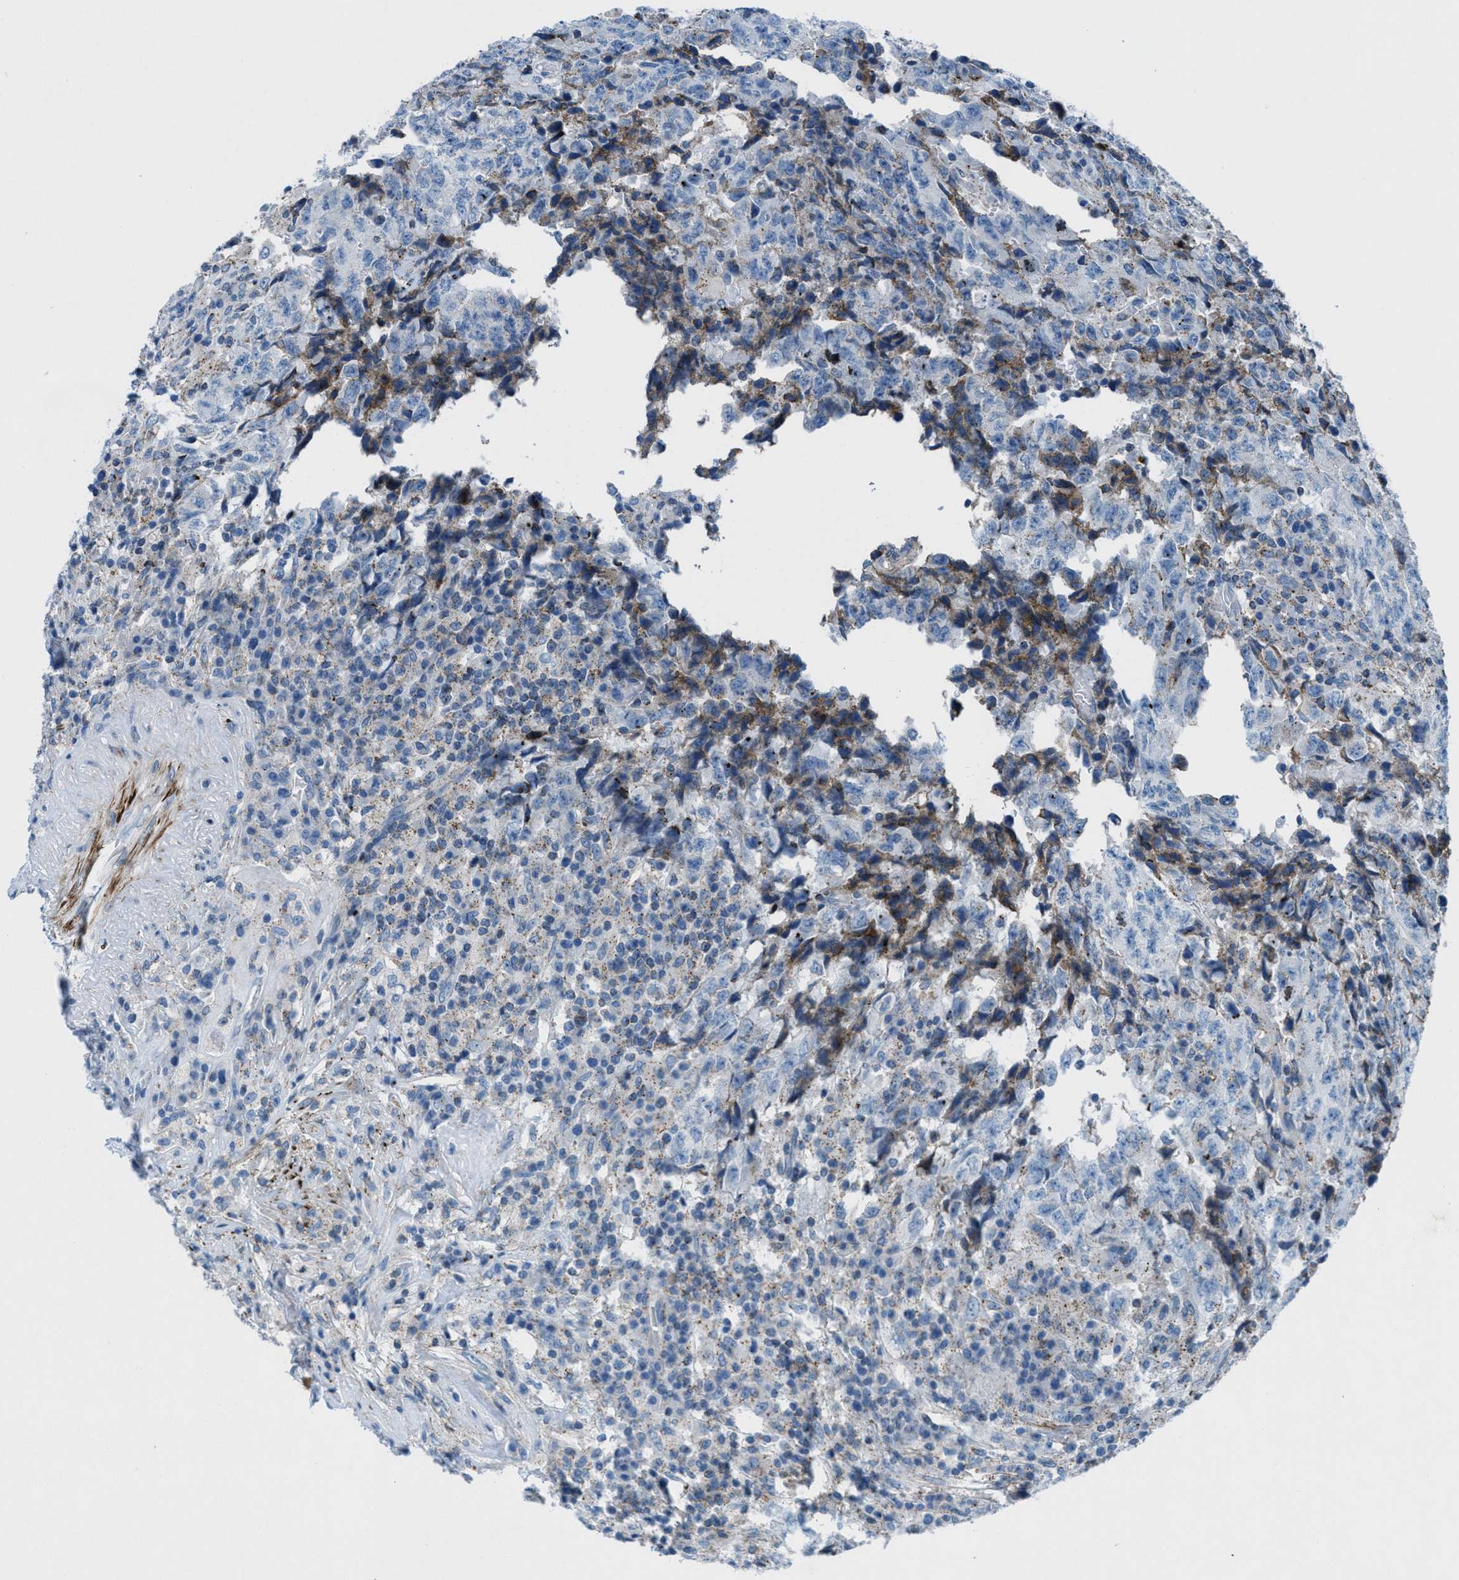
{"staining": {"intensity": "weak", "quantity": "<25%", "location": "cytoplasmic/membranous"}, "tissue": "testis cancer", "cell_type": "Tumor cells", "image_type": "cancer", "snomed": [{"axis": "morphology", "description": "Necrosis, NOS"}, {"axis": "morphology", "description": "Carcinoma, Embryonal, NOS"}, {"axis": "topography", "description": "Testis"}], "caption": "DAB (3,3'-diaminobenzidine) immunohistochemical staining of testis cancer (embryonal carcinoma) exhibits no significant expression in tumor cells.", "gene": "MFSD13A", "patient": {"sex": "male", "age": 19}}